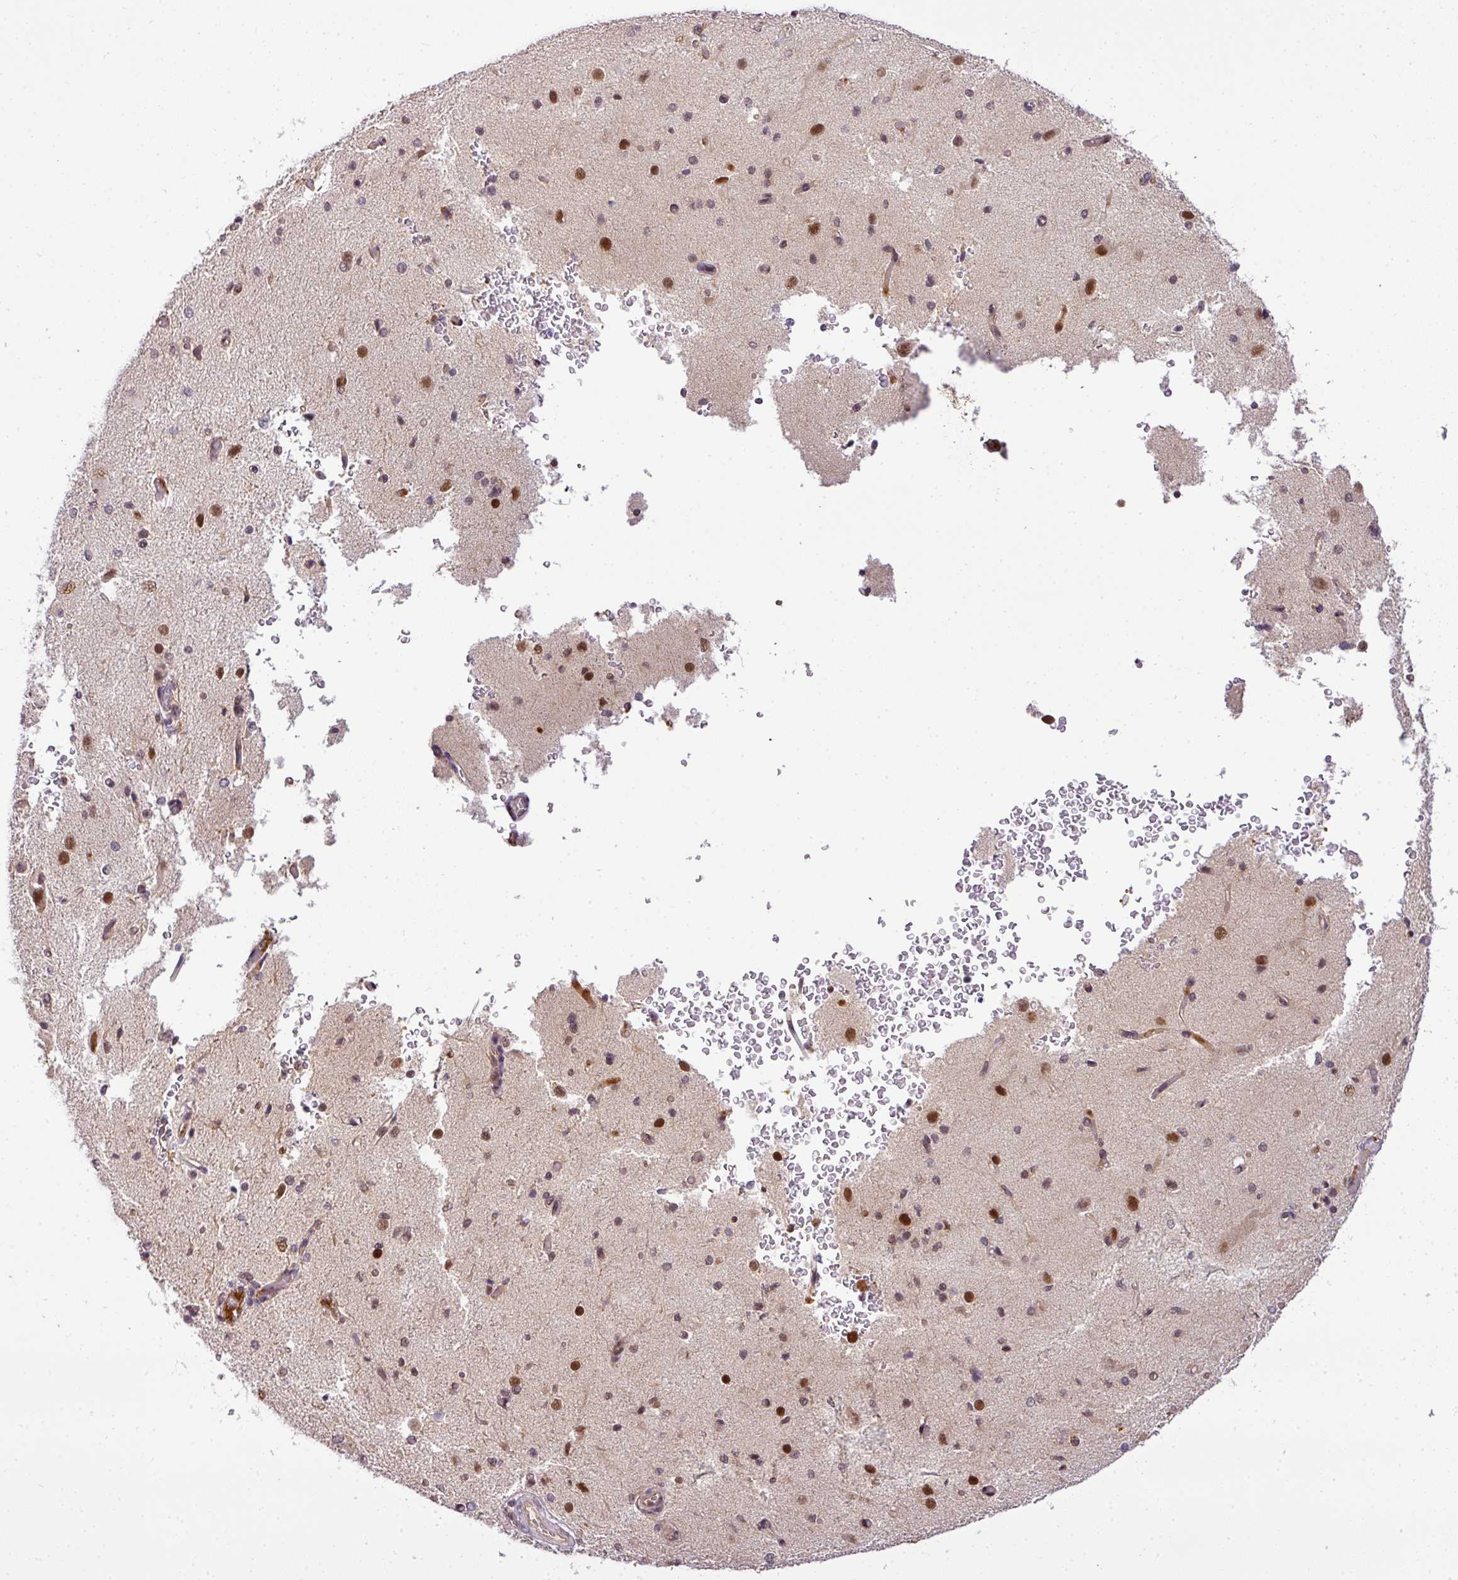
{"staining": {"intensity": "negative", "quantity": "none", "location": "none"}, "tissue": "cerebral cortex", "cell_type": "Endothelial cells", "image_type": "normal", "snomed": [{"axis": "morphology", "description": "Normal tissue, NOS"}, {"axis": "morphology", "description": "Inflammation, NOS"}, {"axis": "topography", "description": "Cerebral cortex"}], "caption": "Histopathology image shows no protein expression in endothelial cells of unremarkable cerebral cortex.", "gene": "C1orf226", "patient": {"sex": "male", "age": 6}}